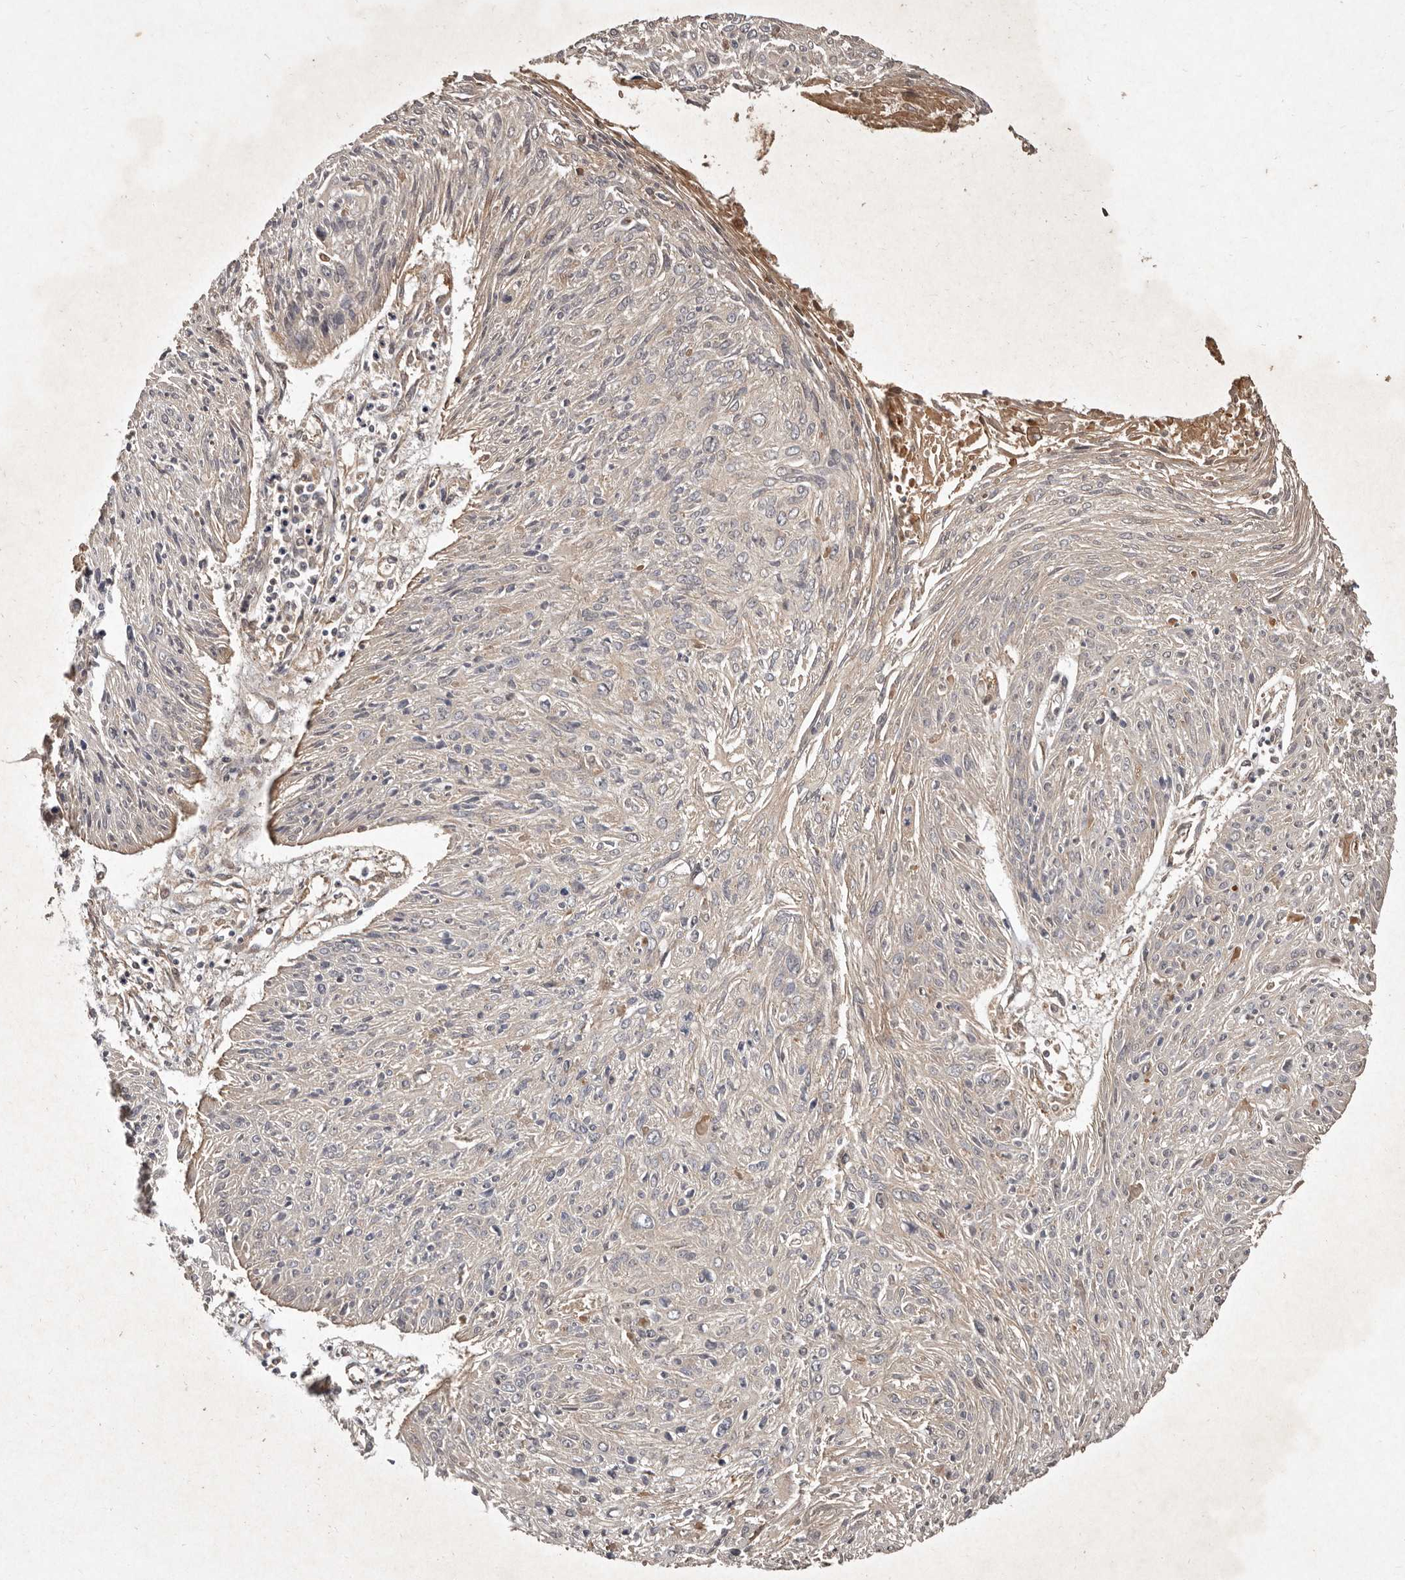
{"staining": {"intensity": "negative", "quantity": "none", "location": "none"}, "tissue": "cervical cancer", "cell_type": "Tumor cells", "image_type": "cancer", "snomed": [{"axis": "morphology", "description": "Squamous cell carcinoma, NOS"}, {"axis": "topography", "description": "Cervix"}], "caption": "Cervical cancer (squamous cell carcinoma) was stained to show a protein in brown. There is no significant expression in tumor cells.", "gene": "SEMA3A", "patient": {"sex": "female", "age": 51}}